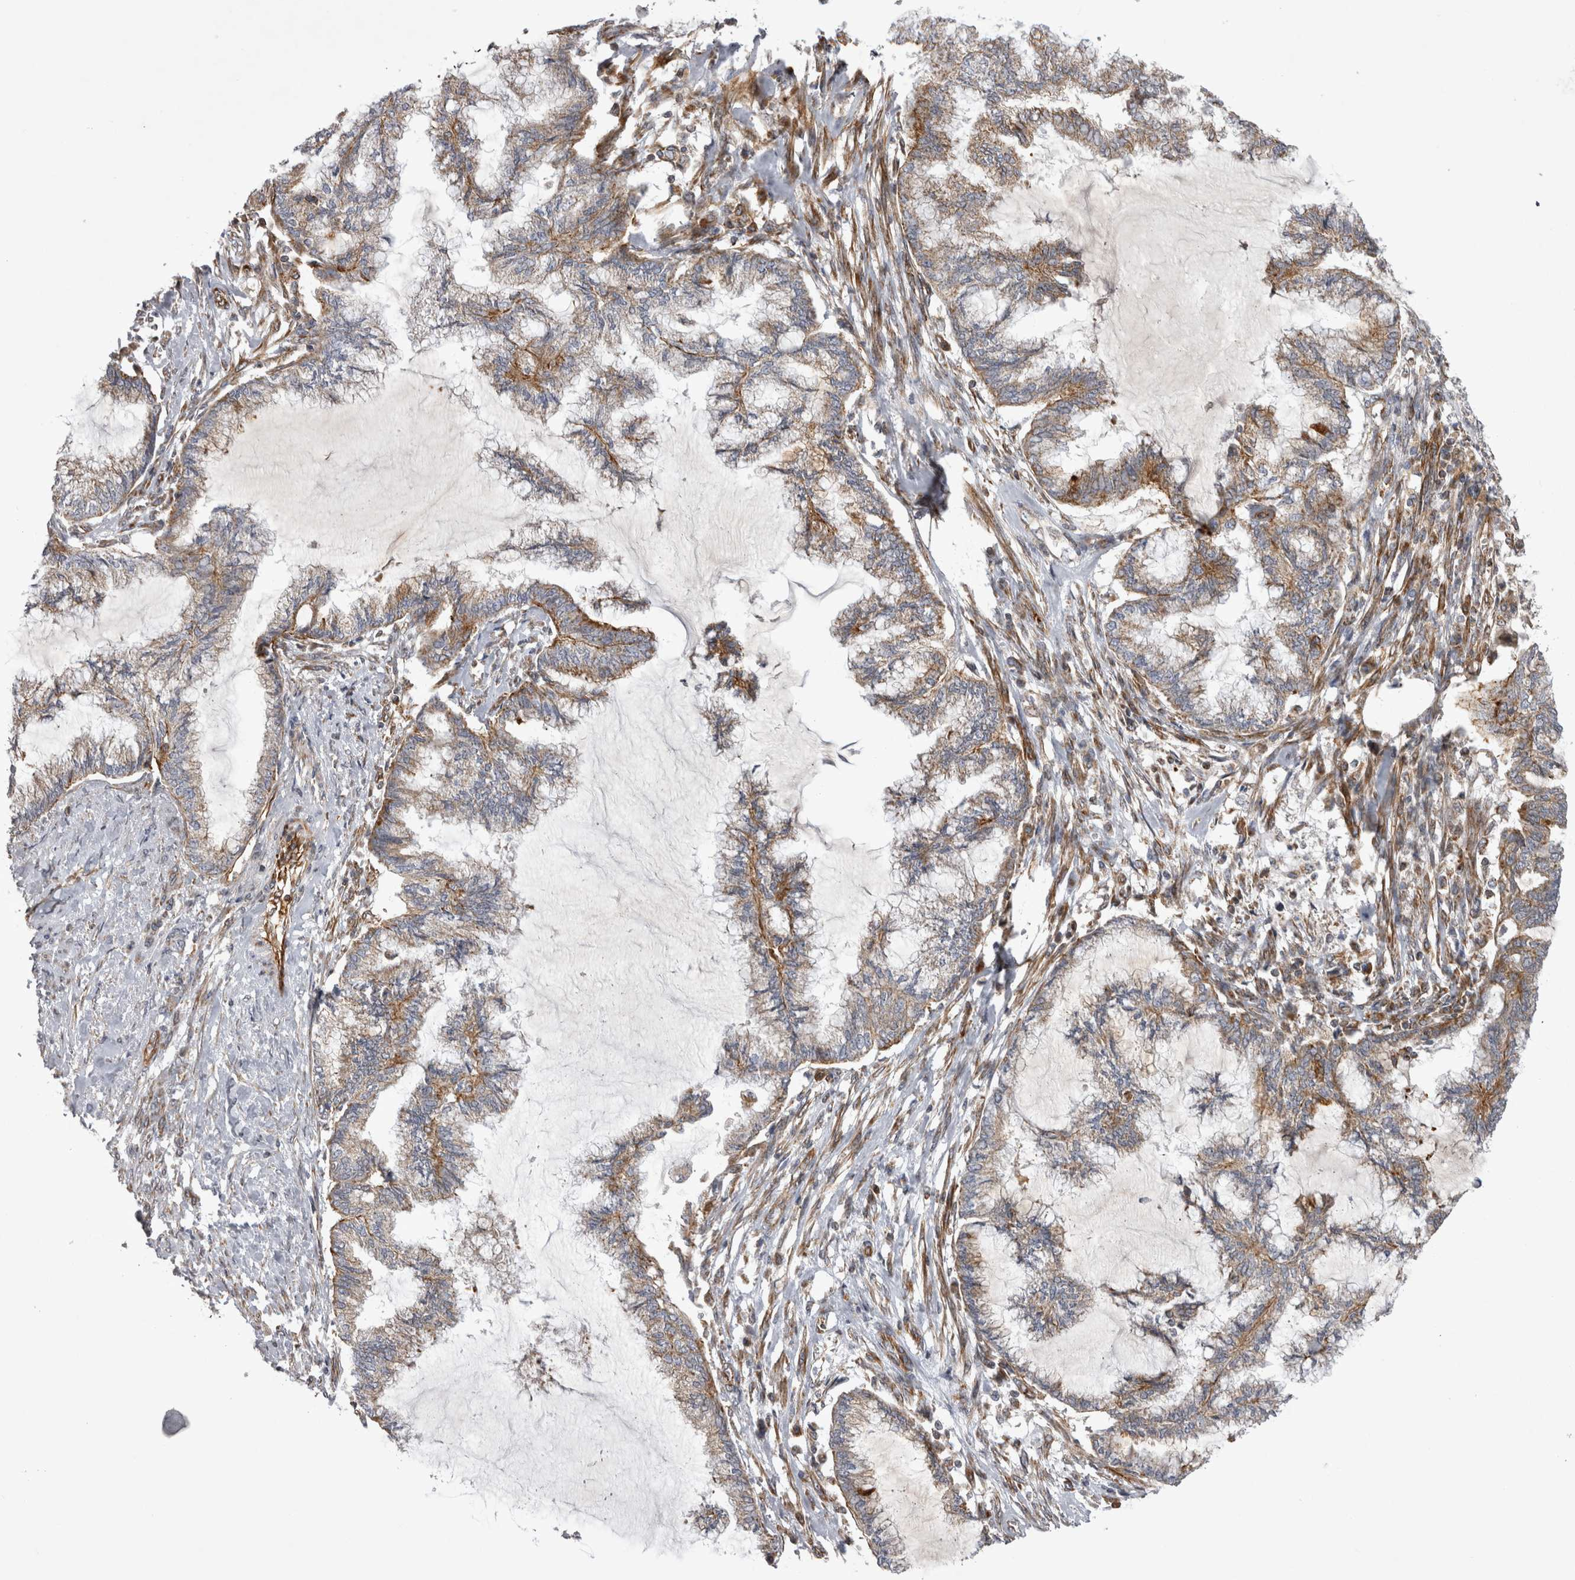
{"staining": {"intensity": "moderate", "quantity": ">75%", "location": "cytoplasmic/membranous"}, "tissue": "endometrial cancer", "cell_type": "Tumor cells", "image_type": "cancer", "snomed": [{"axis": "morphology", "description": "Adenocarcinoma, NOS"}, {"axis": "topography", "description": "Endometrium"}], "caption": "An IHC photomicrograph of tumor tissue is shown. Protein staining in brown shows moderate cytoplasmic/membranous positivity in endometrial adenocarcinoma within tumor cells.", "gene": "TSPOAP1", "patient": {"sex": "female", "age": 86}}